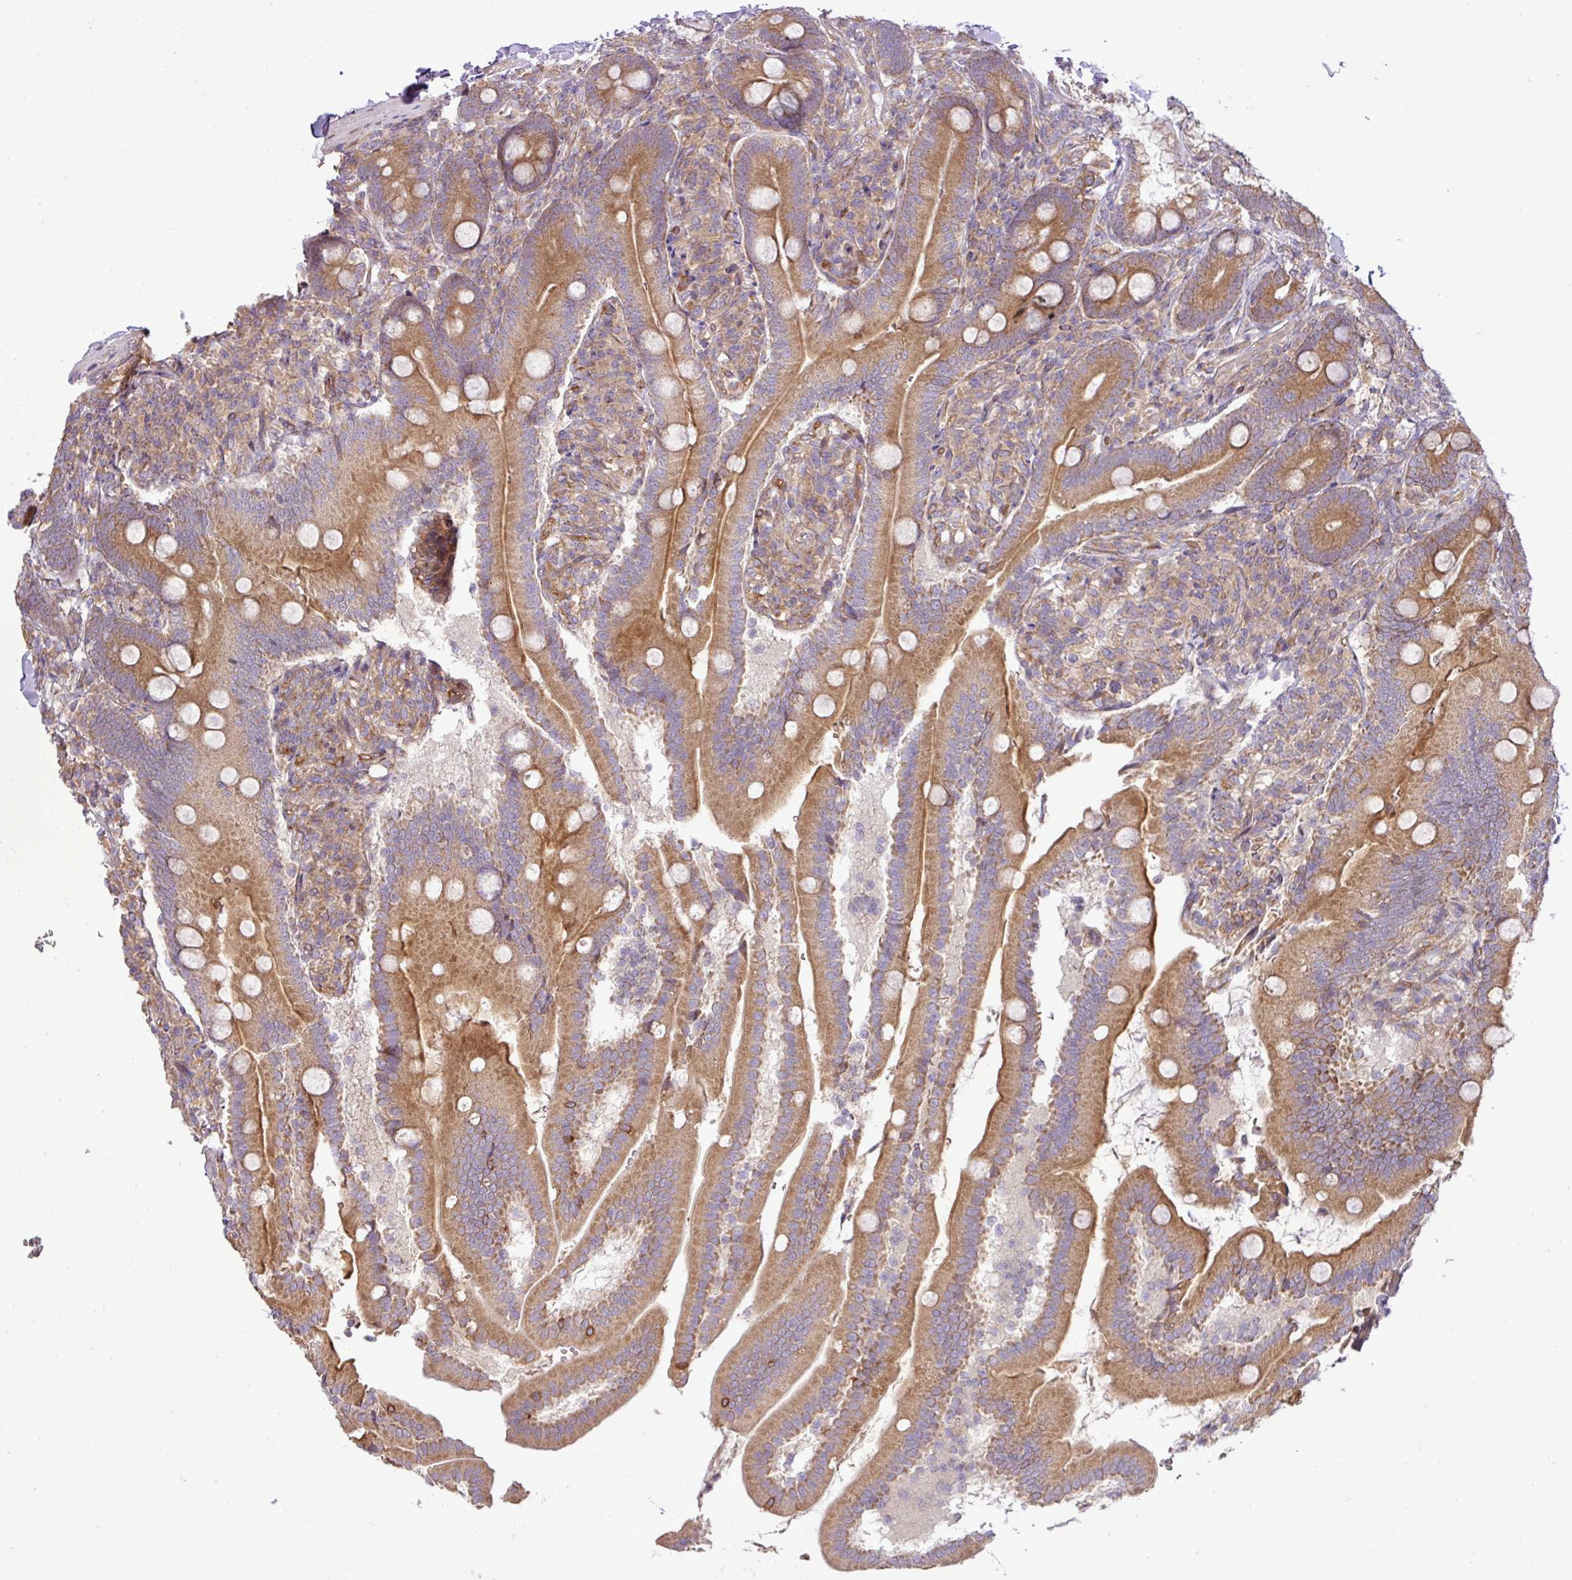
{"staining": {"intensity": "moderate", "quantity": ">75%", "location": "cytoplasmic/membranous"}, "tissue": "duodenum", "cell_type": "Glandular cells", "image_type": "normal", "snomed": [{"axis": "morphology", "description": "Normal tissue, NOS"}, {"axis": "topography", "description": "Duodenum"}], "caption": "The photomicrograph exhibits immunohistochemical staining of normal duodenum. There is moderate cytoplasmic/membranous positivity is appreciated in approximately >75% of glandular cells. Nuclei are stained in blue.", "gene": "COX18", "patient": {"sex": "female", "age": 67}}